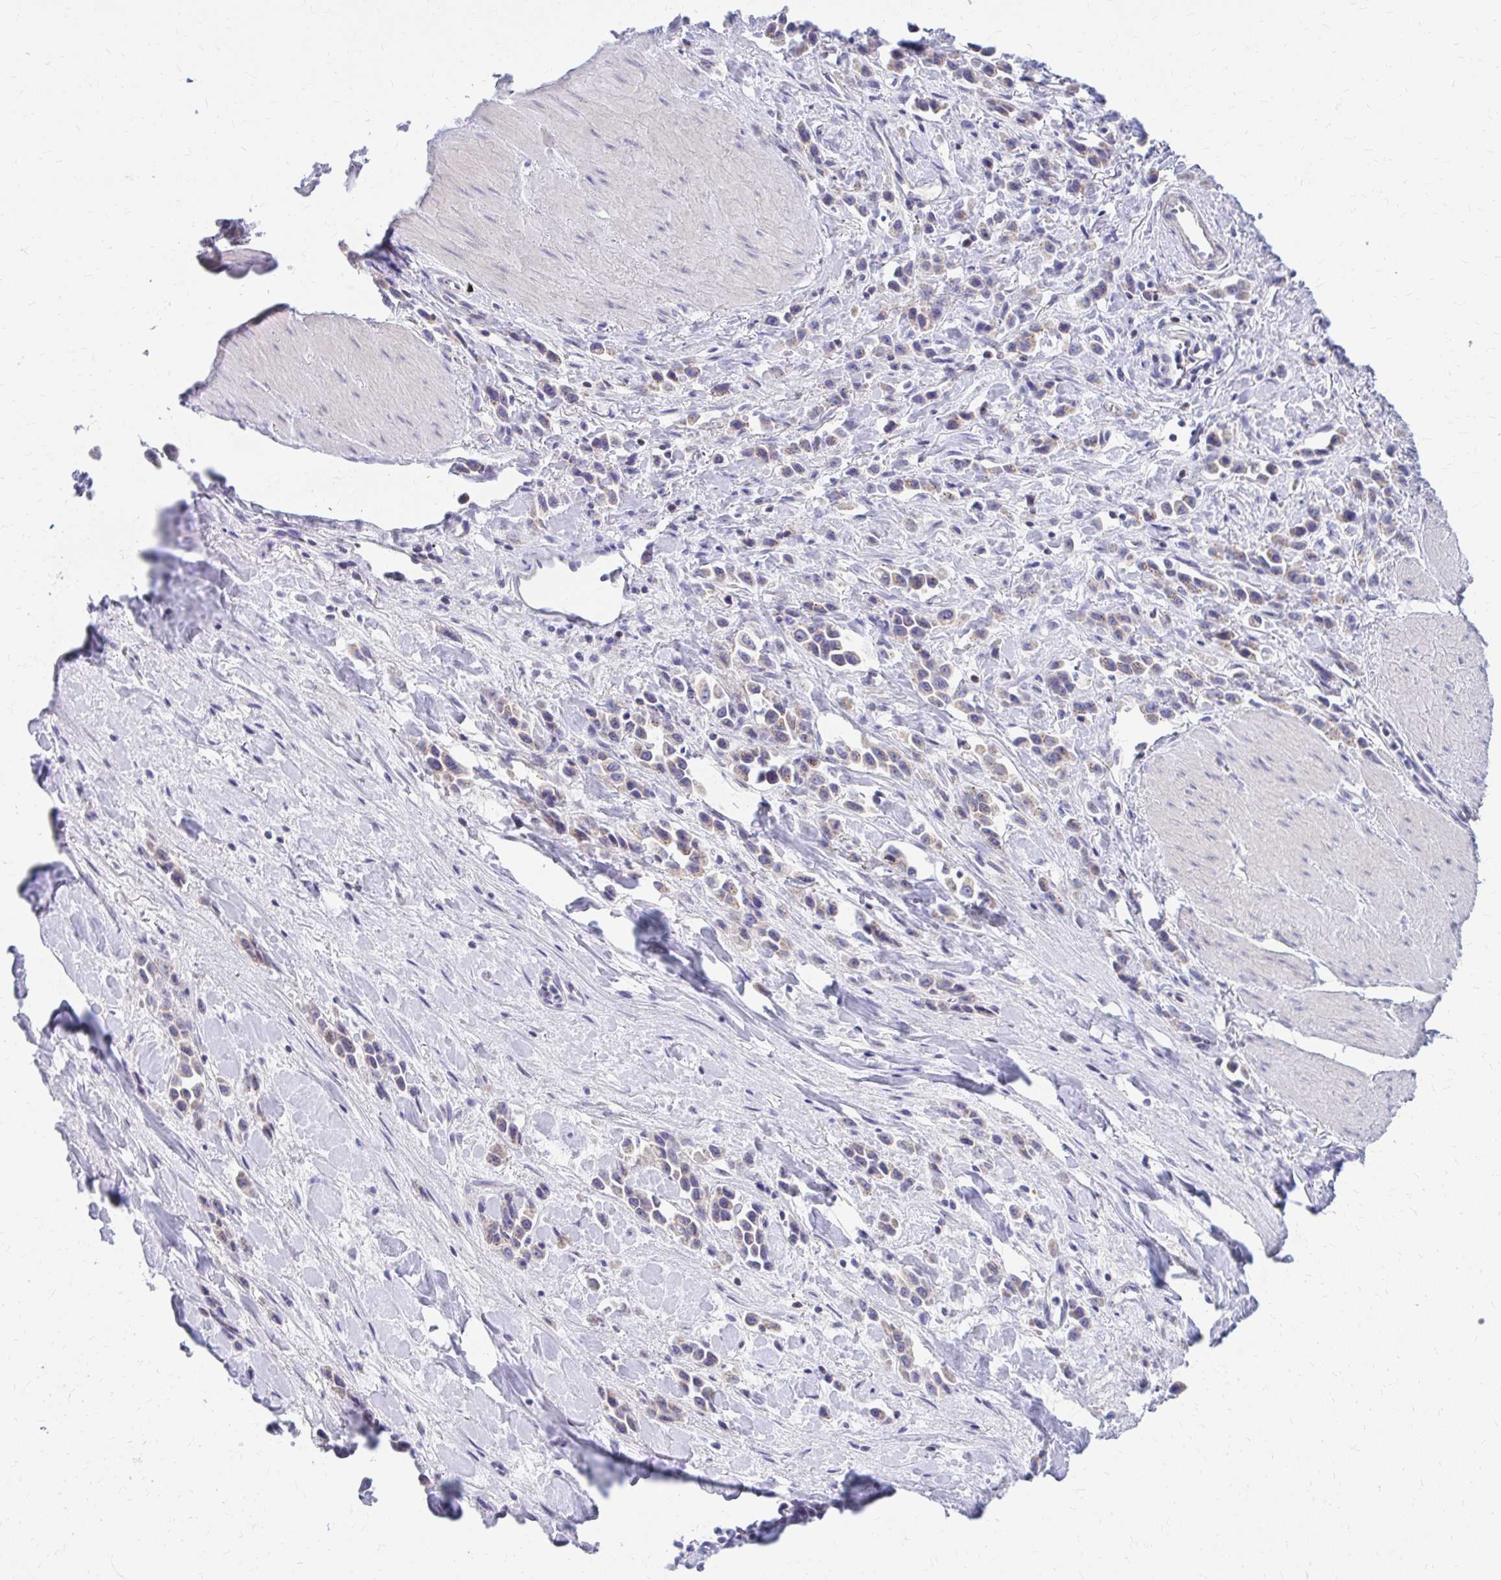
{"staining": {"intensity": "moderate", "quantity": ">75%", "location": "cytoplasmic/membranous"}, "tissue": "stomach cancer", "cell_type": "Tumor cells", "image_type": "cancer", "snomed": [{"axis": "morphology", "description": "Adenocarcinoma, NOS"}, {"axis": "topography", "description": "Stomach"}], "caption": "Adenocarcinoma (stomach) tissue displays moderate cytoplasmic/membranous expression in approximately >75% of tumor cells", "gene": "RADIL", "patient": {"sex": "male", "age": 47}}